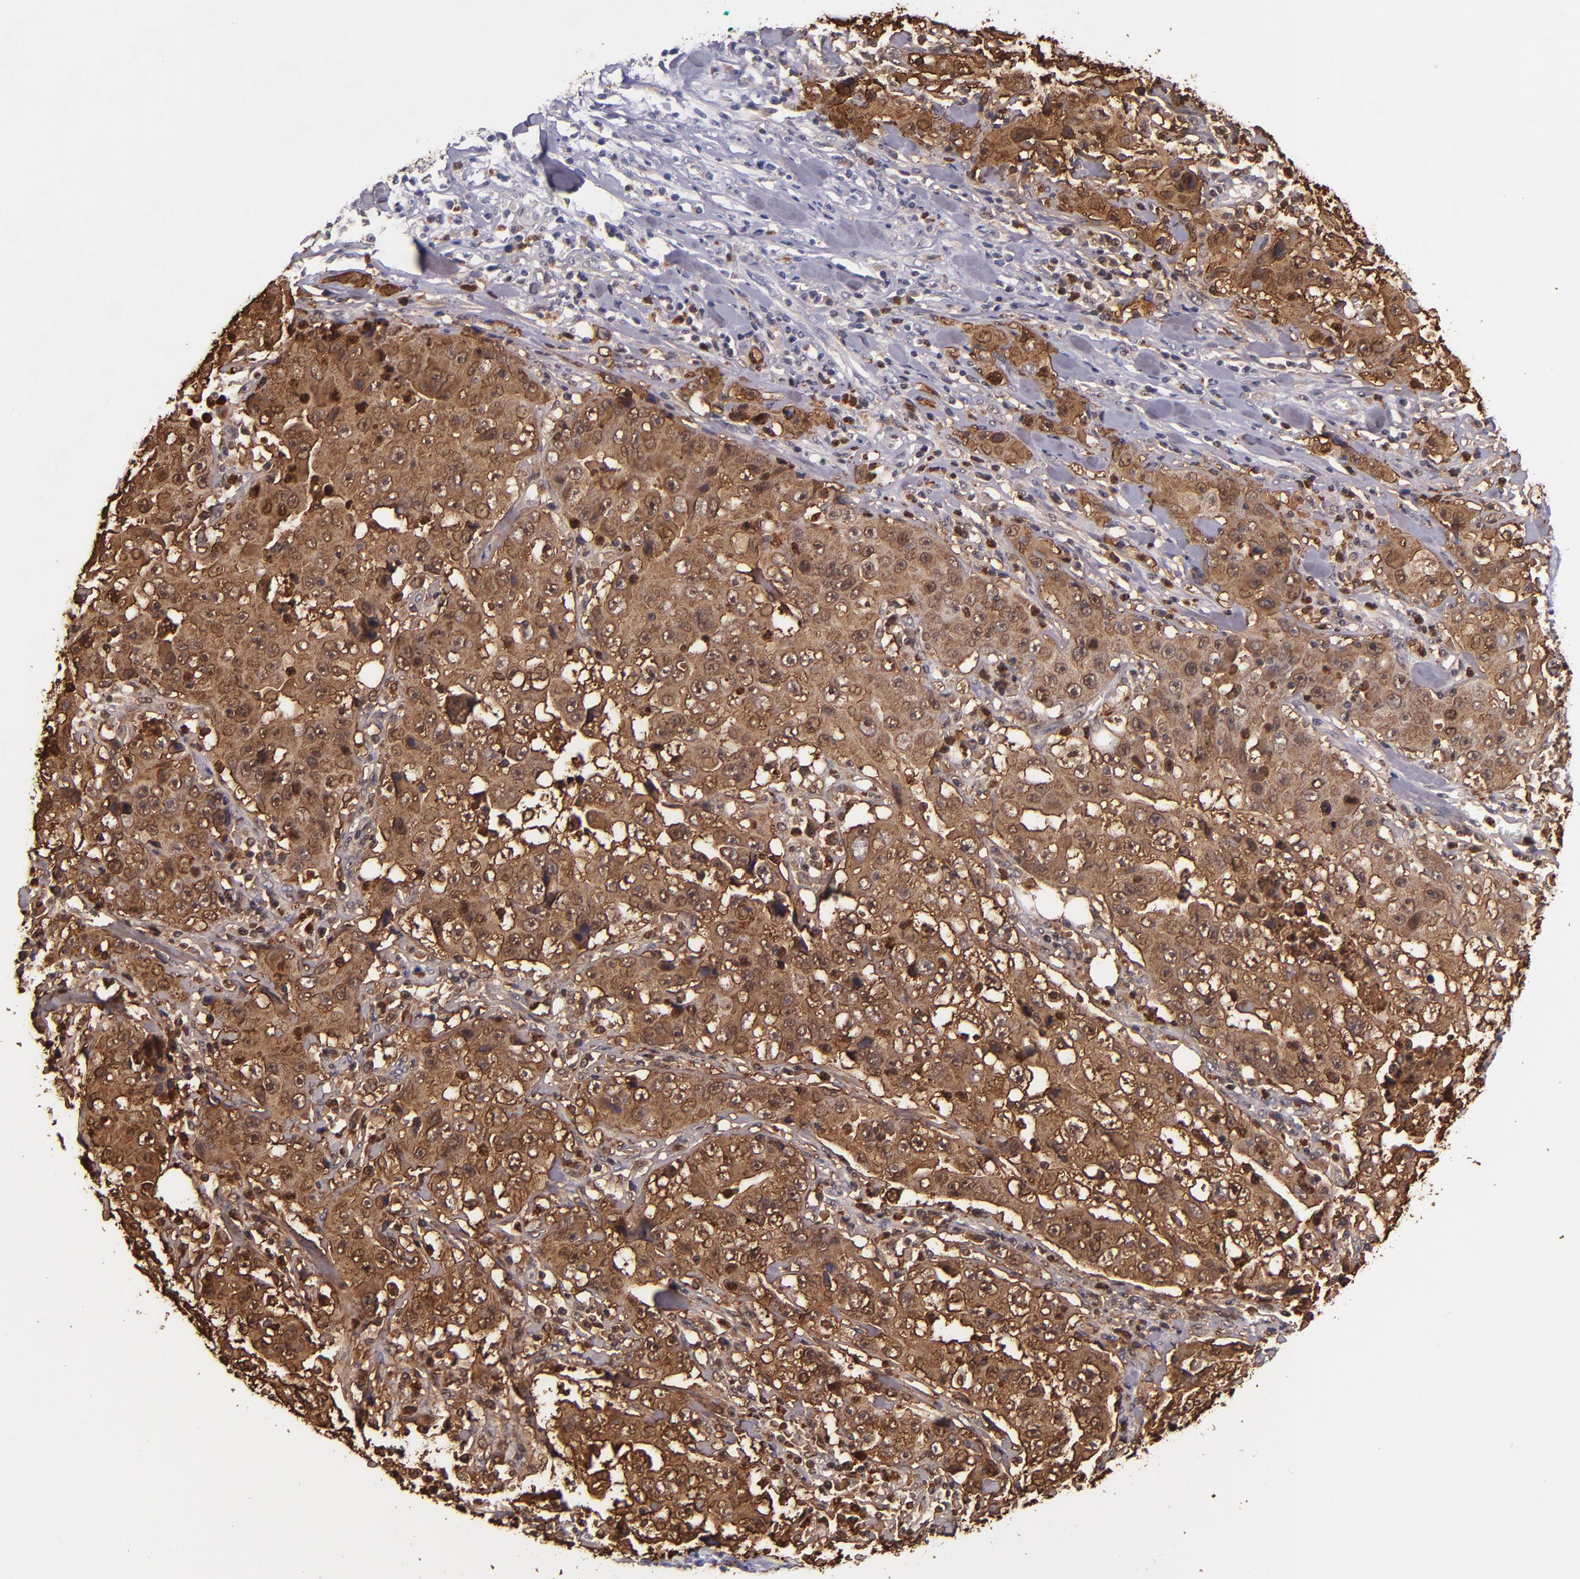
{"staining": {"intensity": "strong", "quantity": ">75%", "location": "cytoplasmic/membranous"}, "tissue": "lung cancer", "cell_type": "Tumor cells", "image_type": "cancer", "snomed": [{"axis": "morphology", "description": "Squamous cell carcinoma, NOS"}, {"axis": "topography", "description": "Lung"}], "caption": "Protein staining of lung cancer tissue demonstrates strong cytoplasmic/membranous expression in approximately >75% of tumor cells.", "gene": "IVL", "patient": {"sex": "male", "age": 64}}